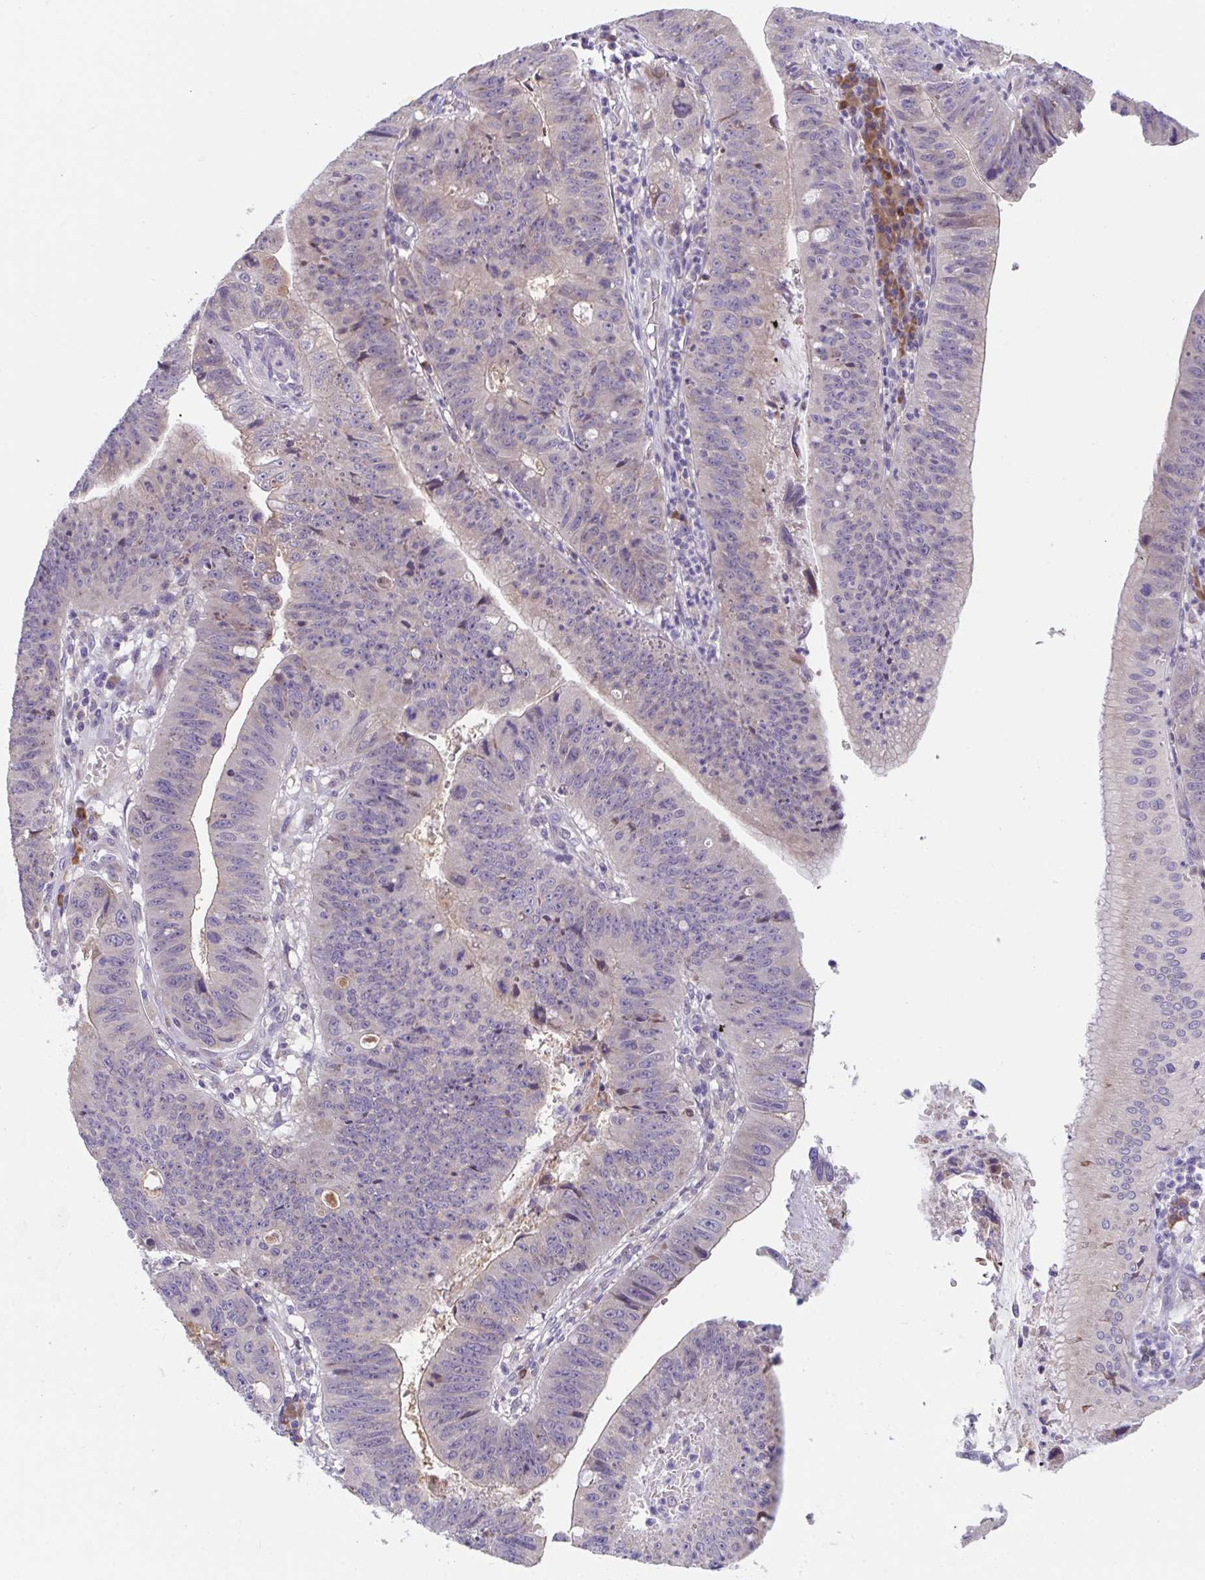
{"staining": {"intensity": "negative", "quantity": "none", "location": "none"}, "tissue": "stomach cancer", "cell_type": "Tumor cells", "image_type": "cancer", "snomed": [{"axis": "morphology", "description": "Adenocarcinoma, NOS"}, {"axis": "topography", "description": "Stomach"}], "caption": "Stomach cancer stained for a protein using immunohistochemistry (IHC) displays no expression tumor cells.", "gene": "SUSD4", "patient": {"sex": "male", "age": 59}}